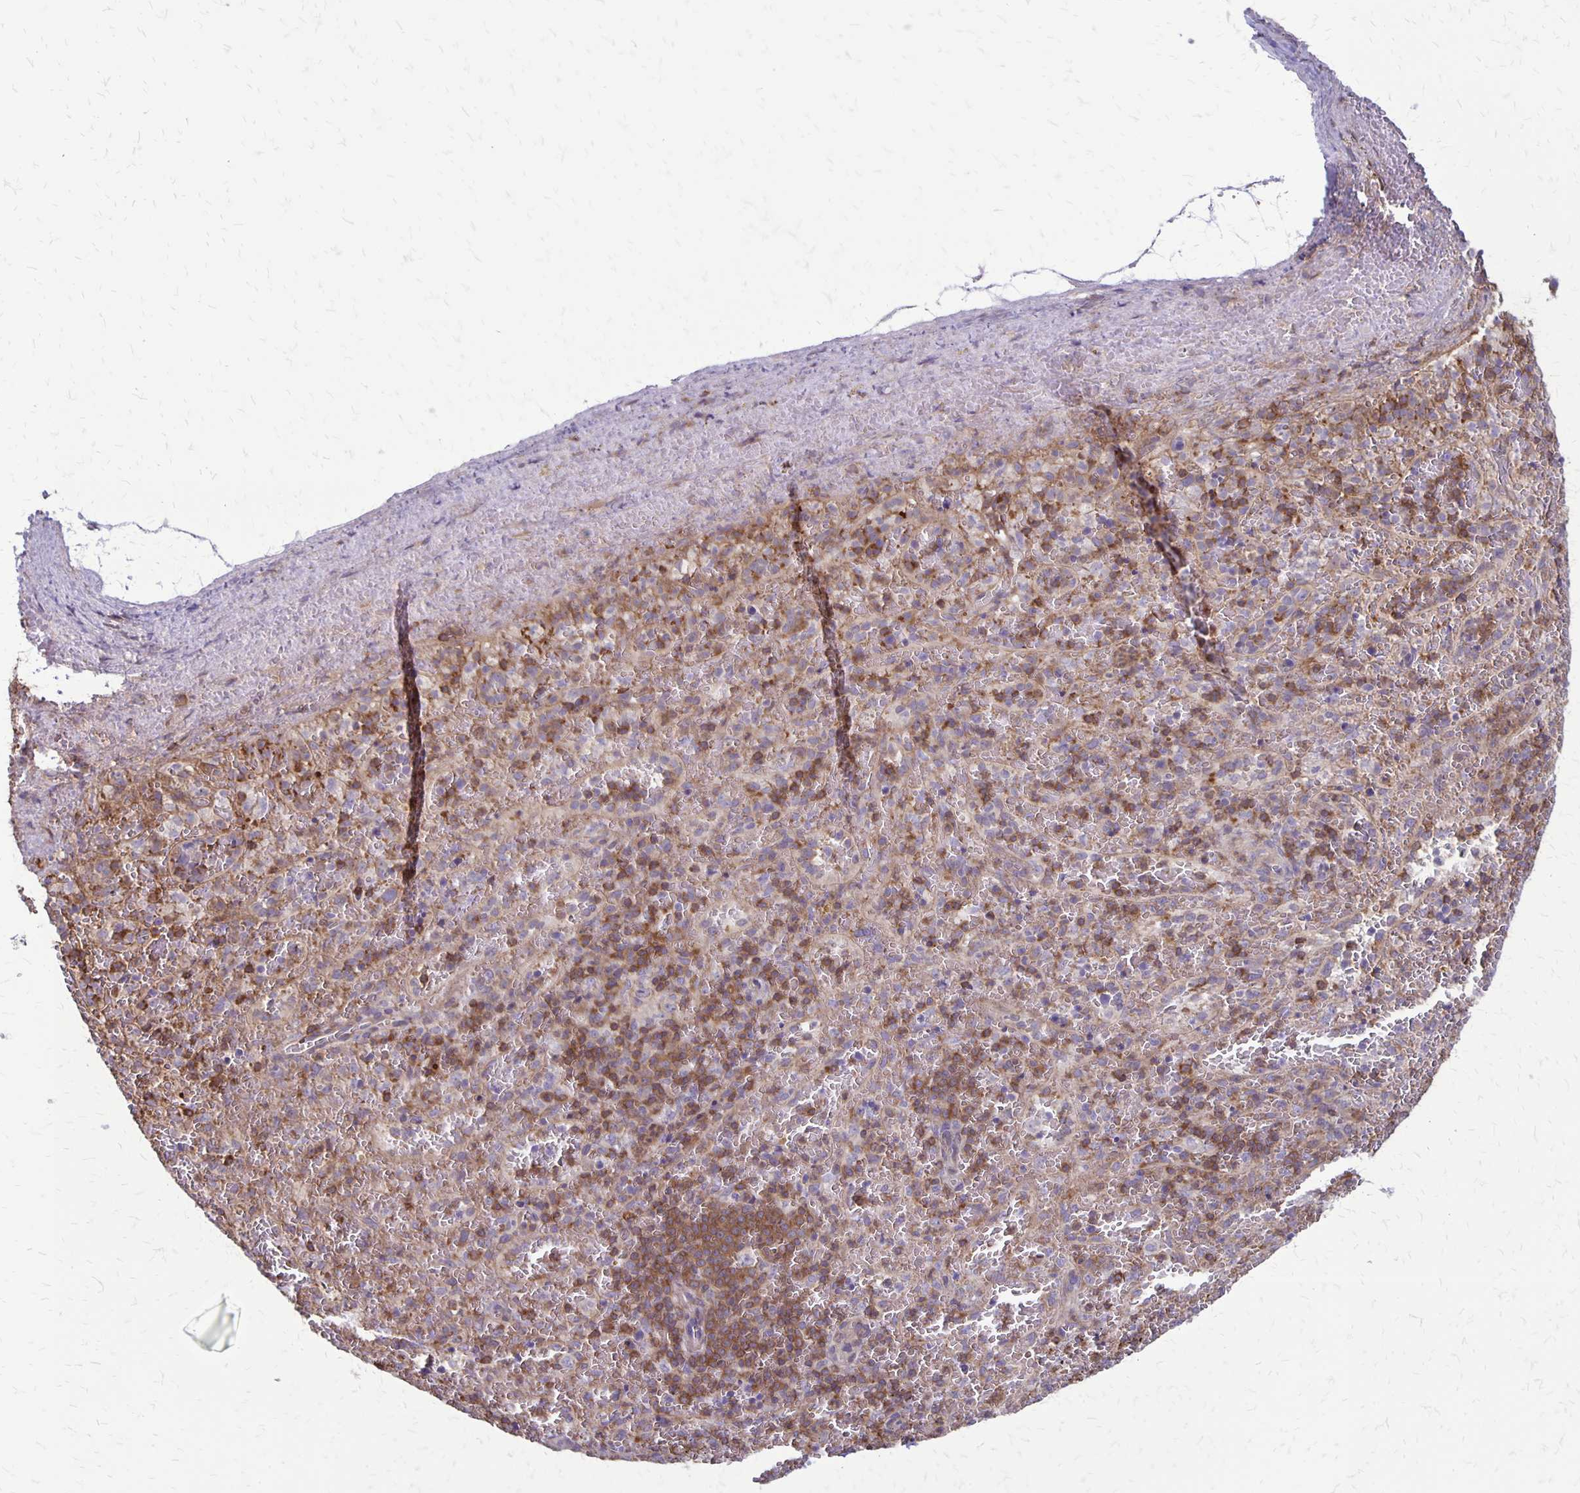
{"staining": {"intensity": "moderate", "quantity": "25%-75%", "location": "cytoplasmic/membranous"}, "tissue": "spleen", "cell_type": "Cells in red pulp", "image_type": "normal", "snomed": [{"axis": "morphology", "description": "Normal tissue, NOS"}, {"axis": "topography", "description": "Spleen"}], "caption": "A histopathology image of human spleen stained for a protein exhibits moderate cytoplasmic/membranous brown staining in cells in red pulp.", "gene": "SEPTIN5", "patient": {"sex": "female", "age": 50}}